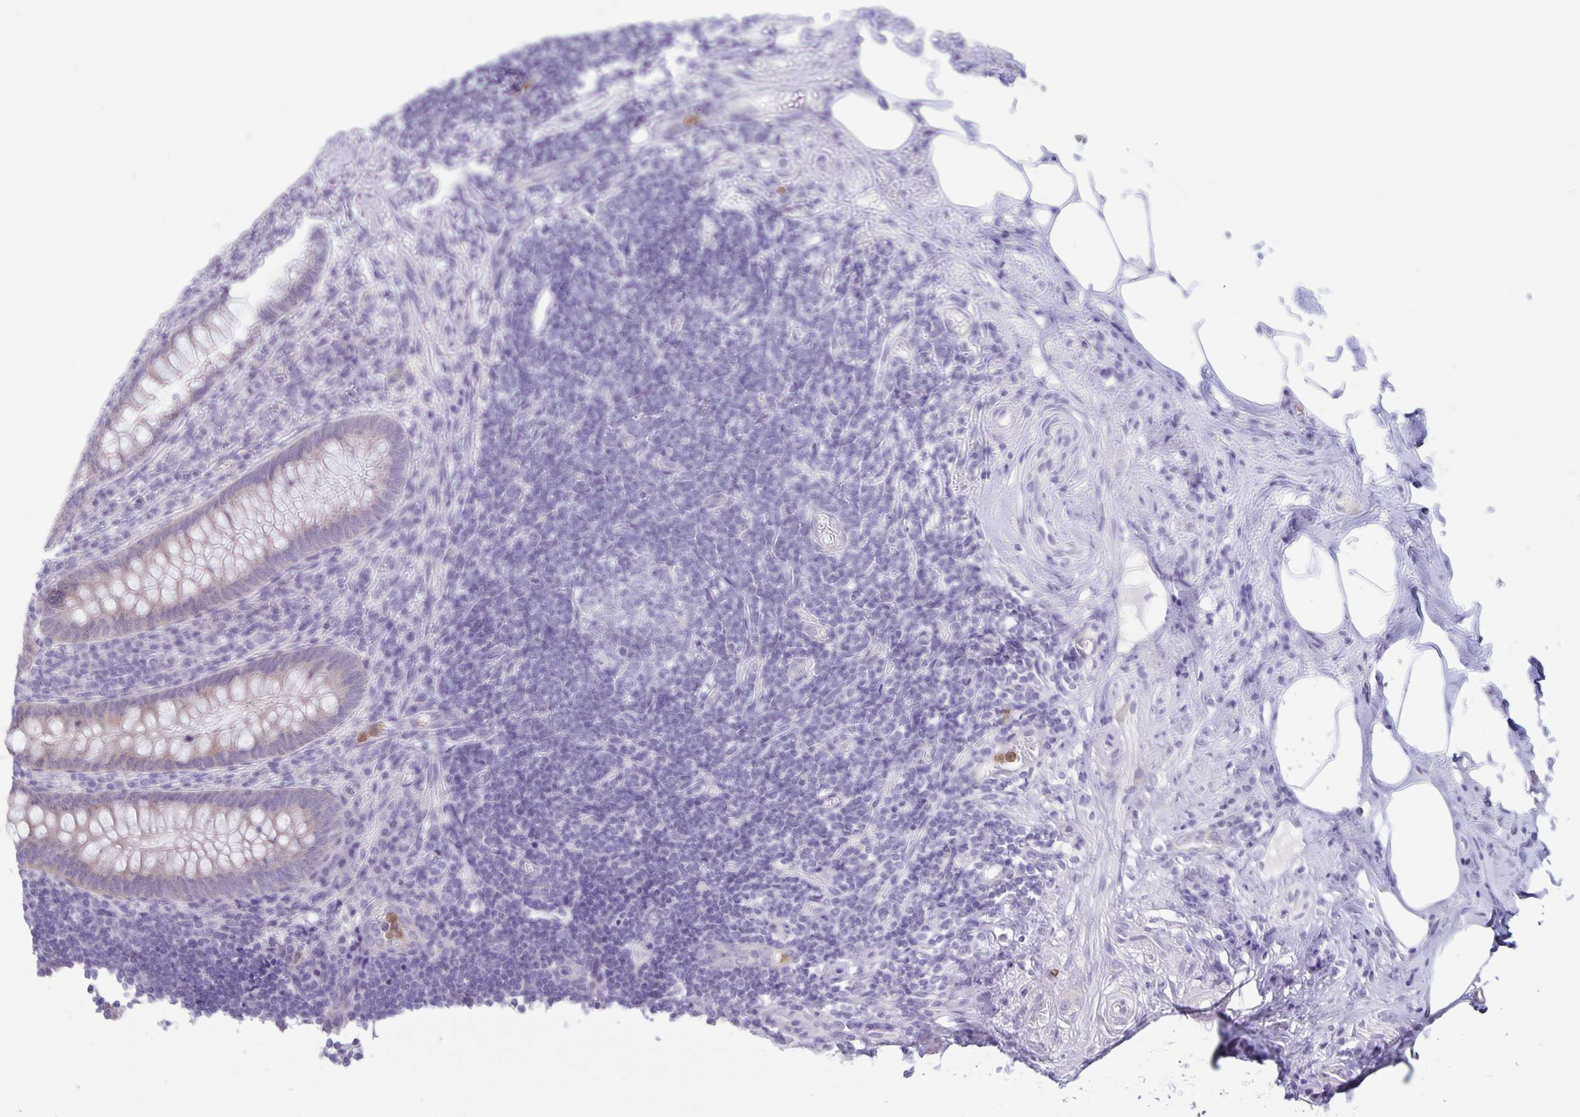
{"staining": {"intensity": "weak", "quantity": "25%-75%", "location": "cytoplasmic/membranous"}, "tissue": "appendix", "cell_type": "Glandular cells", "image_type": "normal", "snomed": [{"axis": "morphology", "description": "Normal tissue, NOS"}, {"axis": "topography", "description": "Appendix"}], "caption": "Appendix stained with immunohistochemistry (IHC) shows weak cytoplasmic/membranous positivity in approximately 25%-75% of glandular cells.", "gene": "PLCB3", "patient": {"sex": "female", "age": 57}}